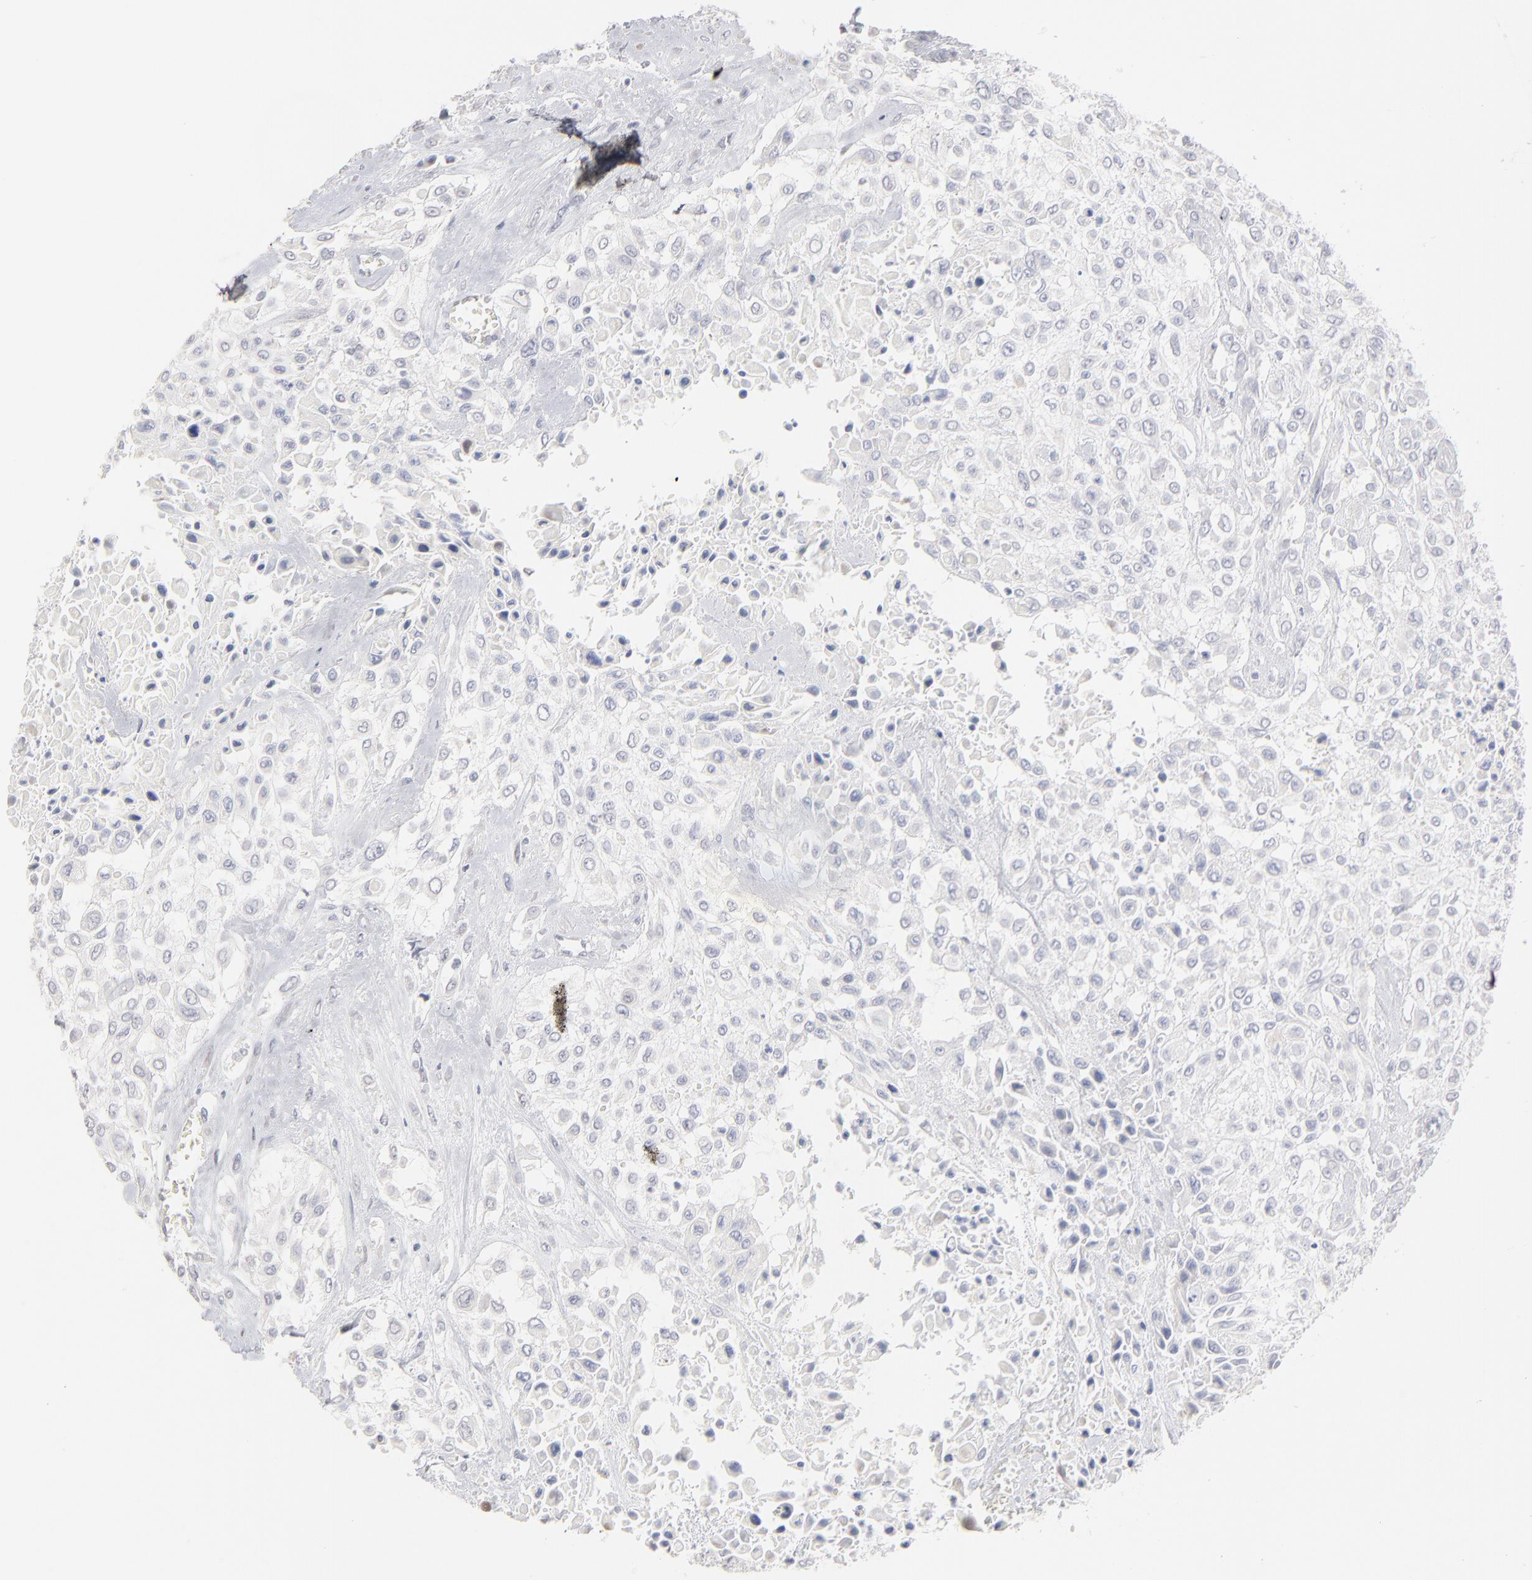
{"staining": {"intensity": "negative", "quantity": "none", "location": "none"}, "tissue": "urothelial cancer", "cell_type": "Tumor cells", "image_type": "cancer", "snomed": [{"axis": "morphology", "description": "Urothelial carcinoma, High grade"}, {"axis": "topography", "description": "Urinary bladder"}], "caption": "A photomicrograph of urothelial cancer stained for a protein displays no brown staining in tumor cells.", "gene": "RBM3", "patient": {"sex": "male", "age": 57}}